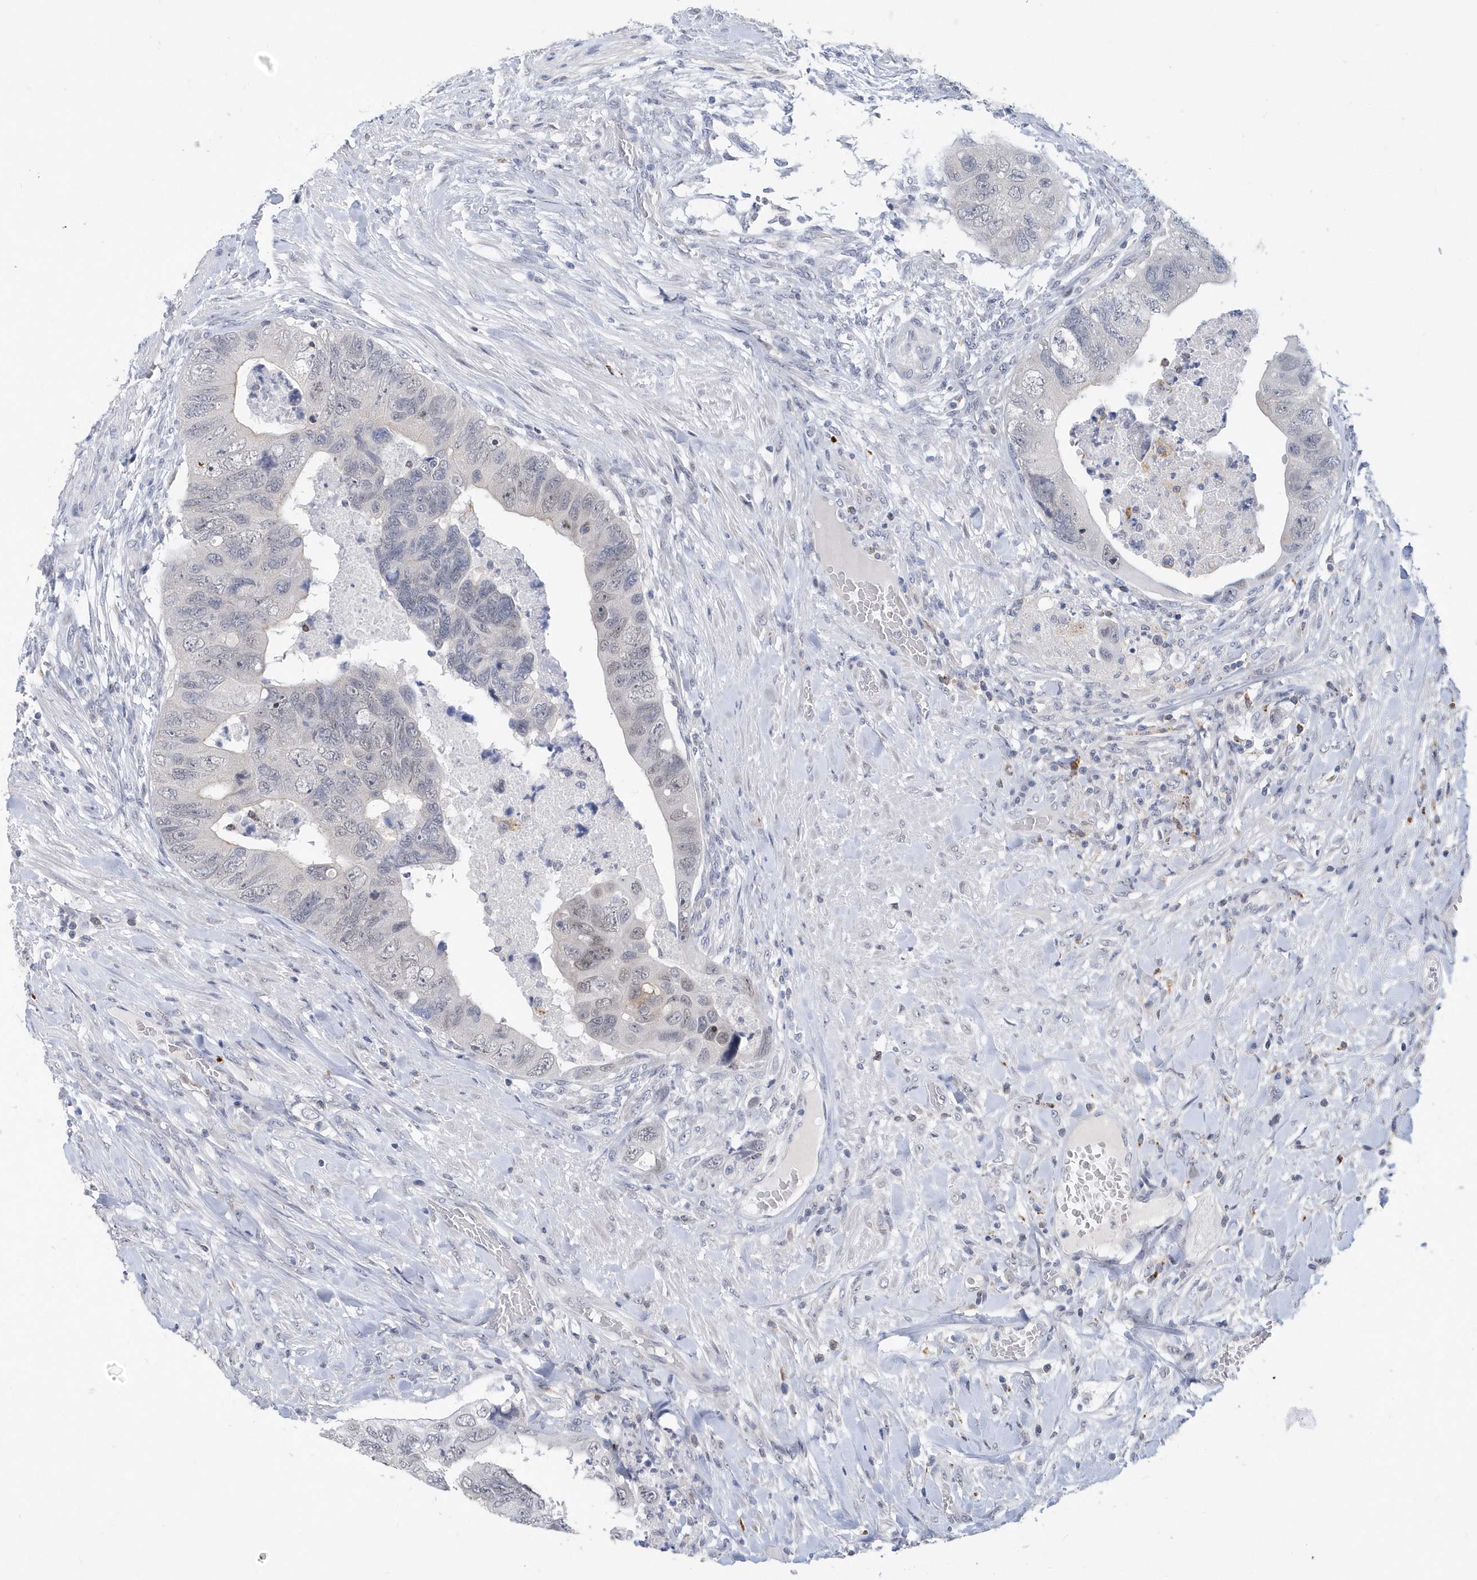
{"staining": {"intensity": "negative", "quantity": "none", "location": "none"}, "tissue": "colorectal cancer", "cell_type": "Tumor cells", "image_type": "cancer", "snomed": [{"axis": "morphology", "description": "Adenocarcinoma, NOS"}, {"axis": "topography", "description": "Rectum"}], "caption": "IHC photomicrograph of human colorectal adenocarcinoma stained for a protein (brown), which shows no expression in tumor cells. (DAB immunohistochemistry, high magnification).", "gene": "SRGAP3", "patient": {"sex": "male", "age": 63}}